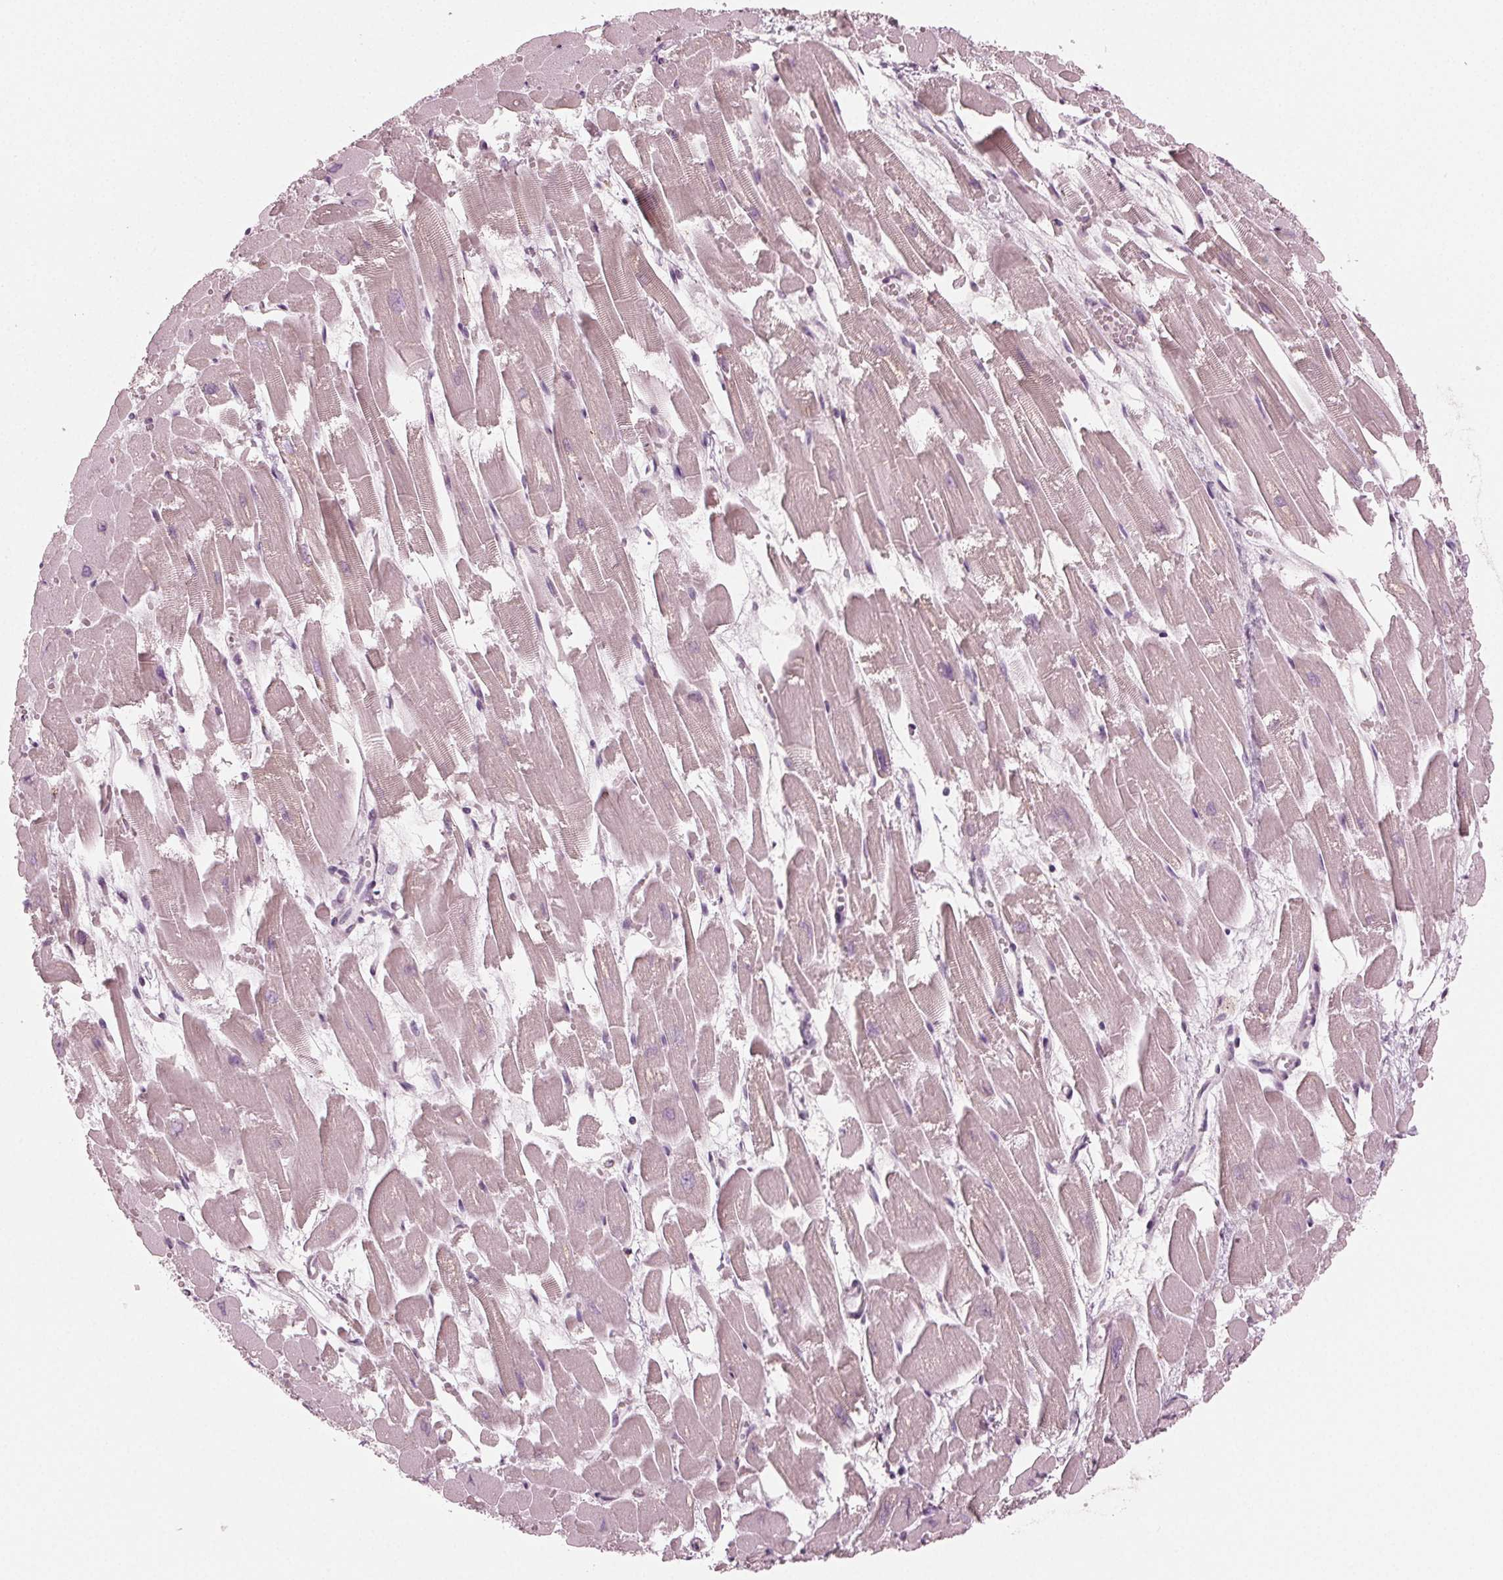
{"staining": {"intensity": "weak", "quantity": "<25%", "location": "cytoplasmic/membranous"}, "tissue": "heart muscle", "cell_type": "Cardiomyocytes", "image_type": "normal", "snomed": [{"axis": "morphology", "description": "Normal tissue, NOS"}, {"axis": "topography", "description": "Heart"}], "caption": "Immunohistochemistry of unremarkable heart muscle shows no positivity in cardiomyocytes.", "gene": "PRAP1", "patient": {"sex": "female", "age": 52}}